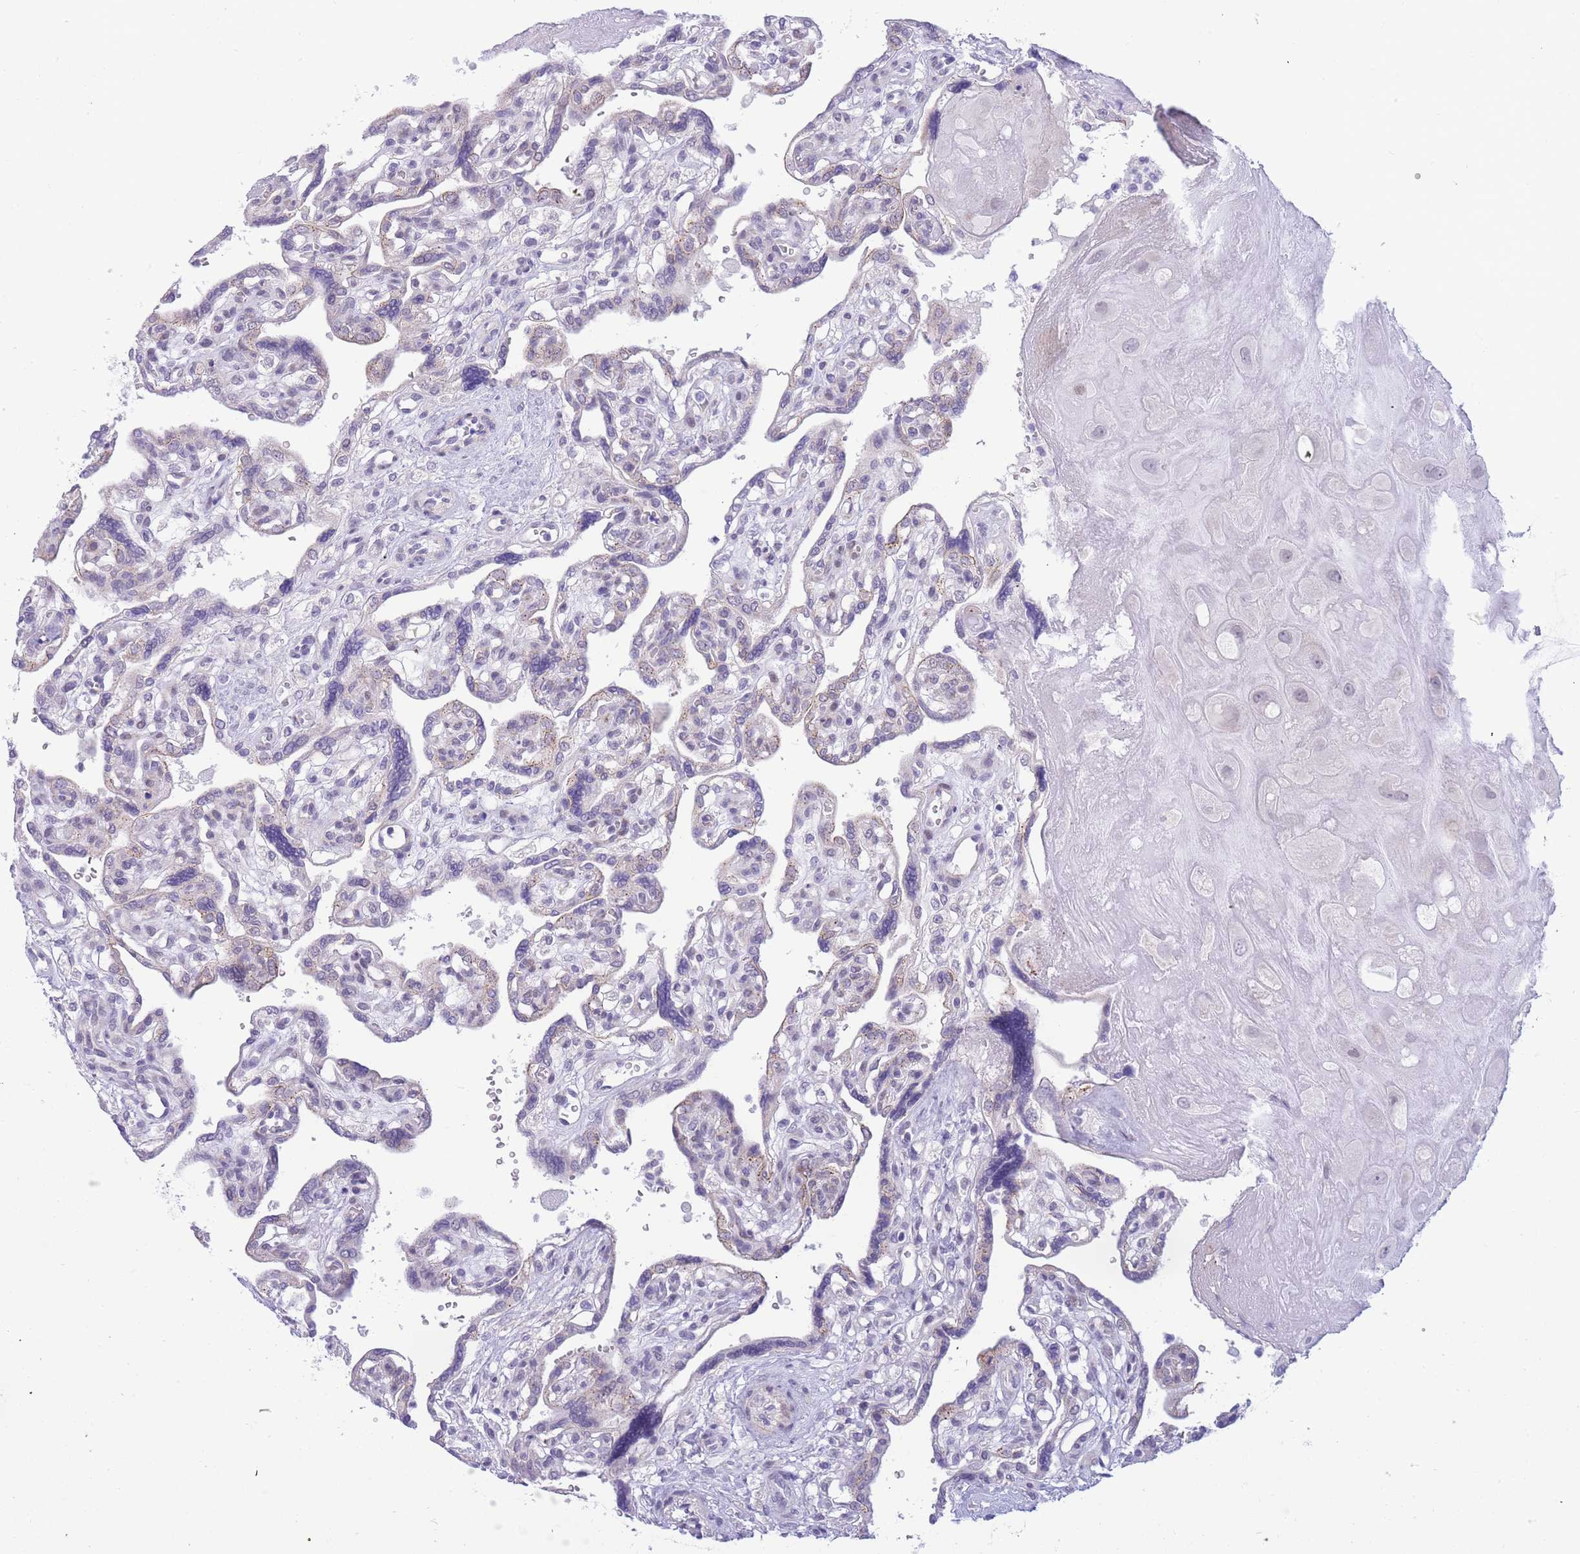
{"staining": {"intensity": "negative", "quantity": "none", "location": "none"}, "tissue": "placenta", "cell_type": "Decidual cells", "image_type": "normal", "snomed": [{"axis": "morphology", "description": "Normal tissue, NOS"}, {"axis": "topography", "description": "Placenta"}], "caption": "A high-resolution micrograph shows immunohistochemistry staining of benign placenta, which shows no significant expression in decidual cells.", "gene": "PRR23A", "patient": {"sex": "female", "age": 39}}